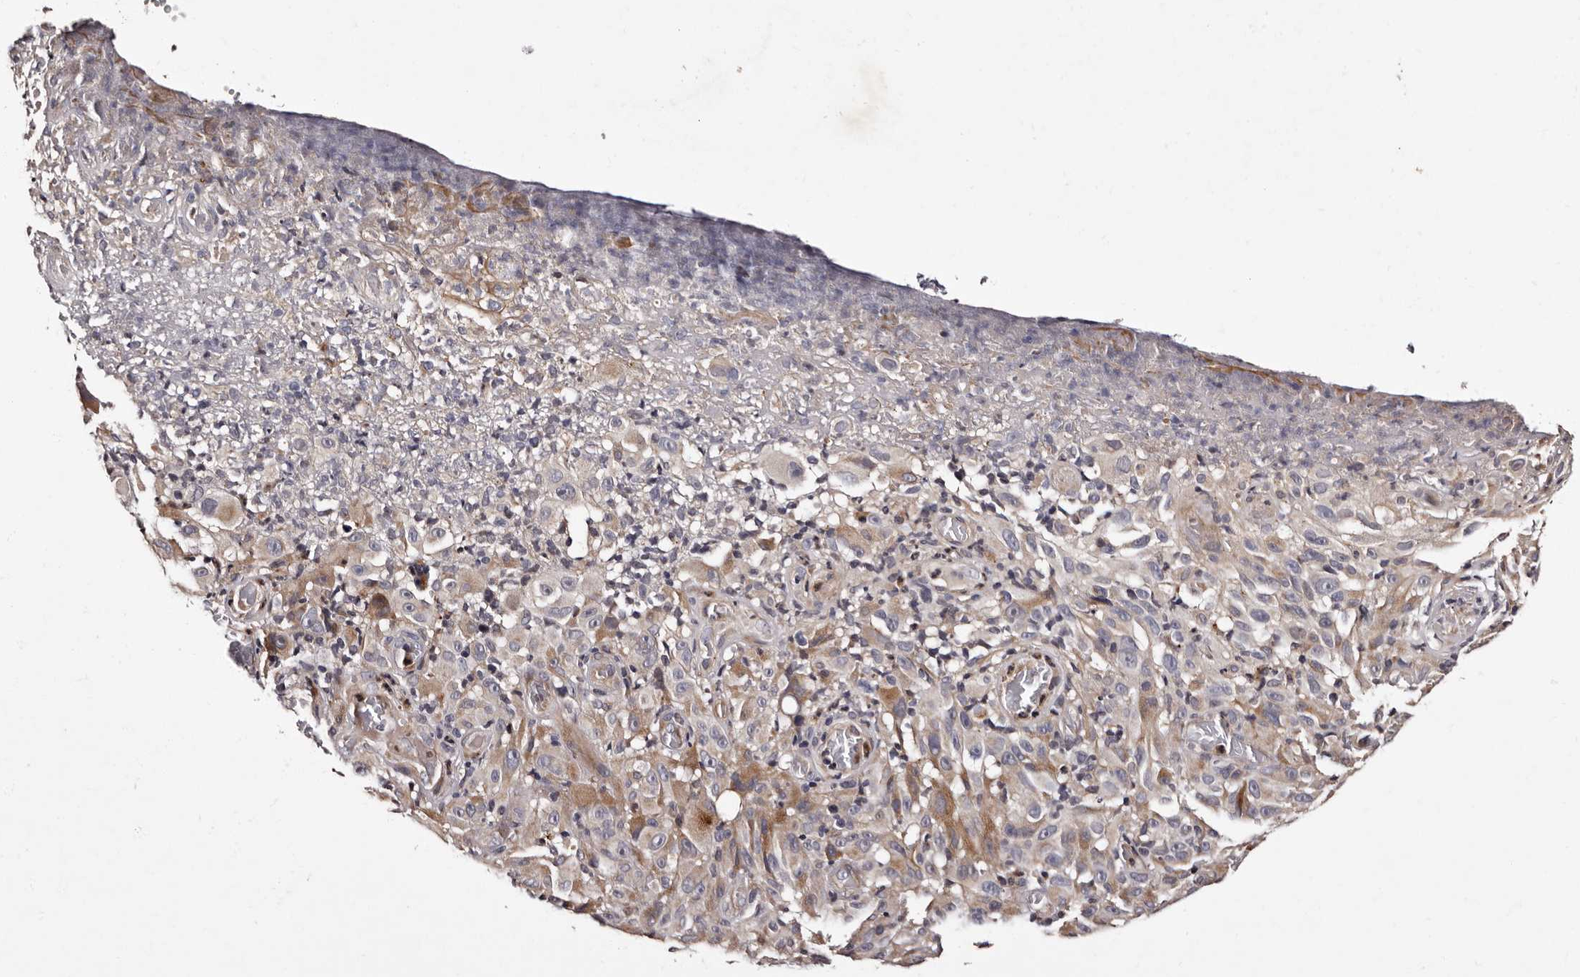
{"staining": {"intensity": "weak", "quantity": "<25%", "location": "cytoplasmic/membranous"}, "tissue": "melanoma", "cell_type": "Tumor cells", "image_type": "cancer", "snomed": [{"axis": "morphology", "description": "Malignant melanoma, NOS"}, {"axis": "topography", "description": "Skin"}], "caption": "Tumor cells are negative for brown protein staining in malignant melanoma.", "gene": "ADCK5", "patient": {"sex": "female", "age": 82}}